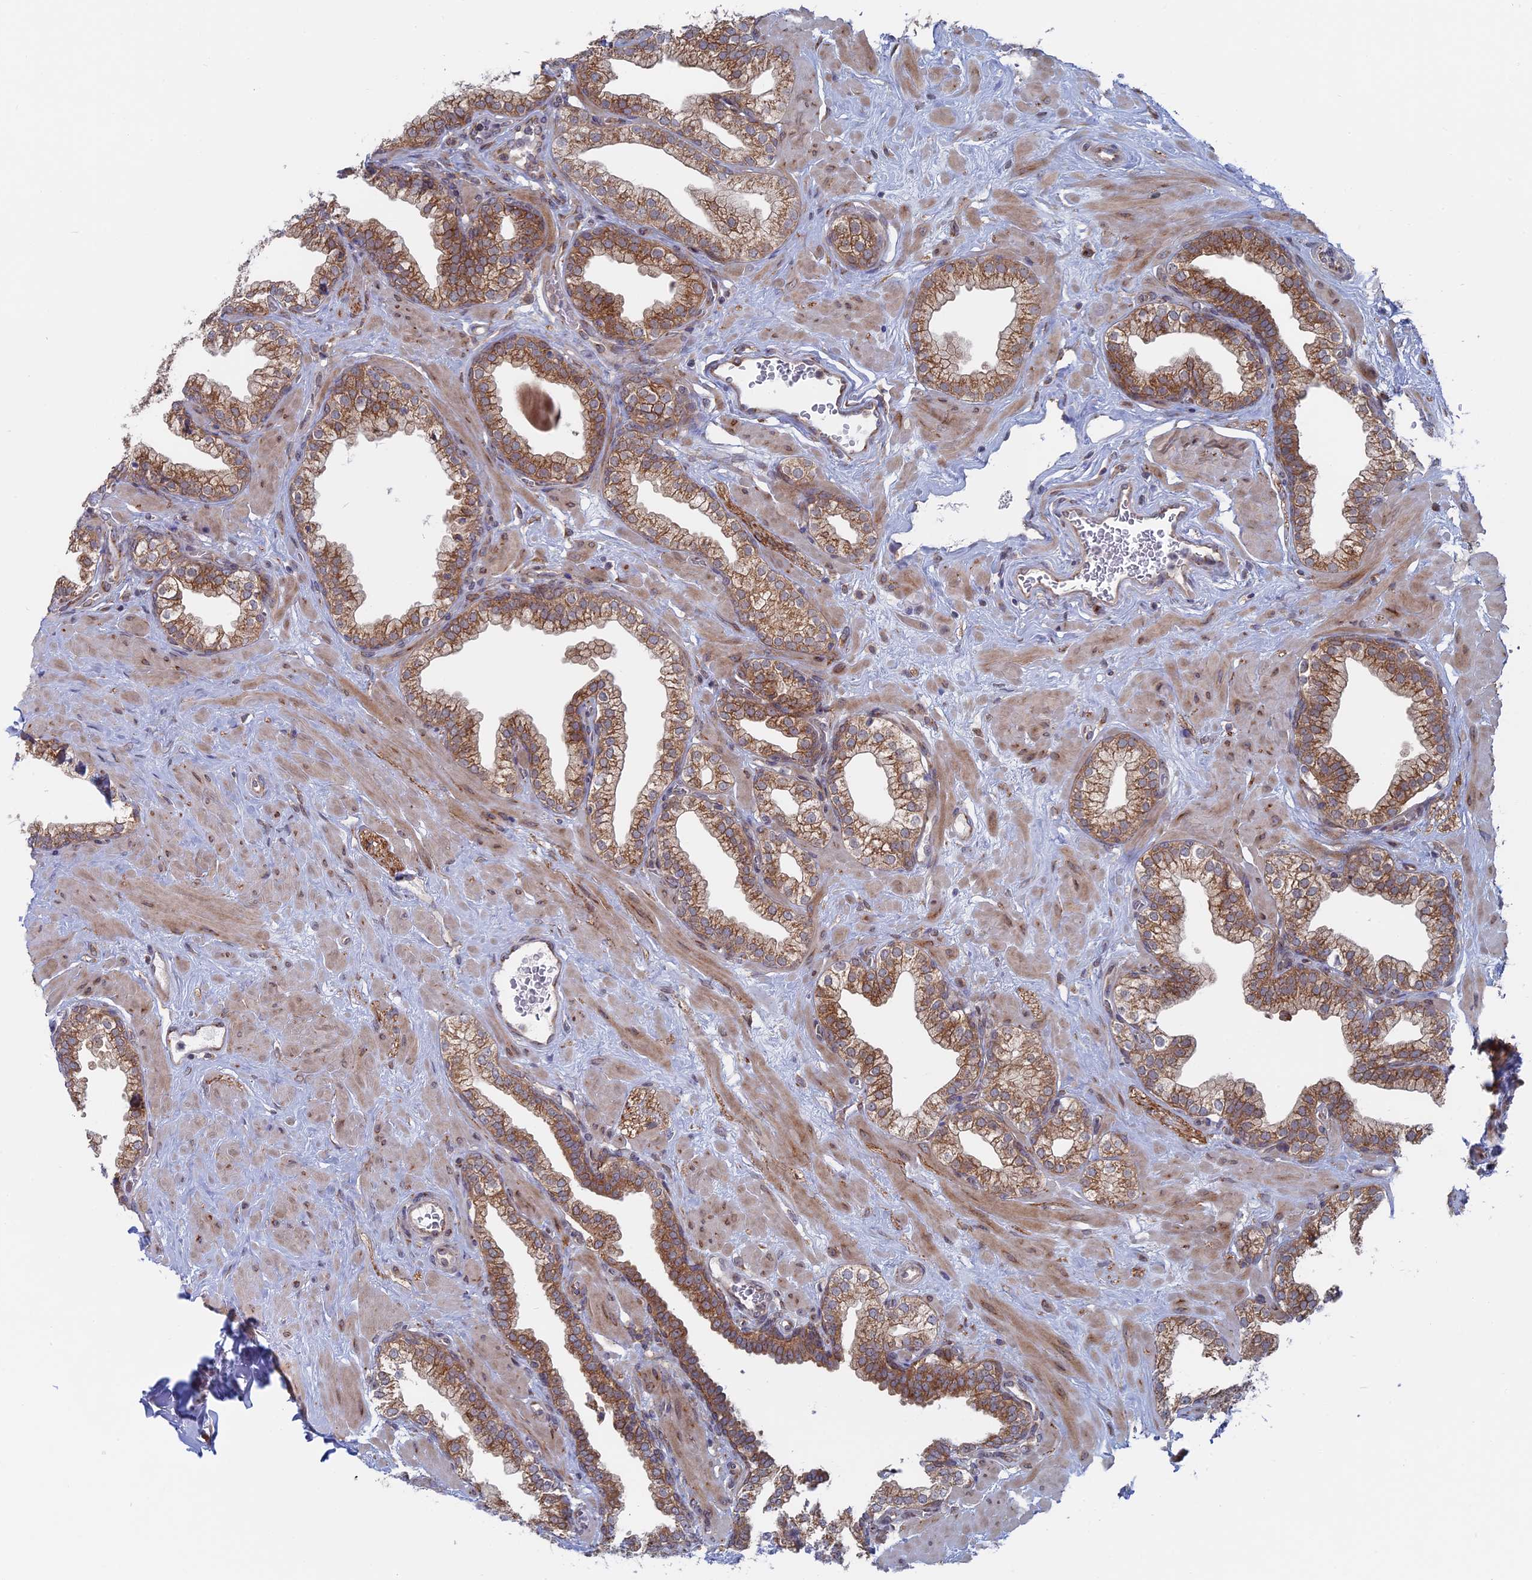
{"staining": {"intensity": "moderate", "quantity": ">75%", "location": "cytoplasmic/membranous"}, "tissue": "prostate", "cell_type": "Glandular cells", "image_type": "normal", "snomed": [{"axis": "morphology", "description": "Normal tissue, NOS"}, {"axis": "morphology", "description": "Urothelial carcinoma, Low grade"}, {"axis": "topography", "description": "Urinary bladder"}, {"axis": "topography", "description": "Prostate"}], "caption": "A histopathology image showing moderate cytoplasmic/membranous positivity in about >75% of glandular cells in benign prostate, as visualized by brown immunohistochemical staining.", "gene": "TBC1D30", "patient": {"sex": "male", "age": 60}}